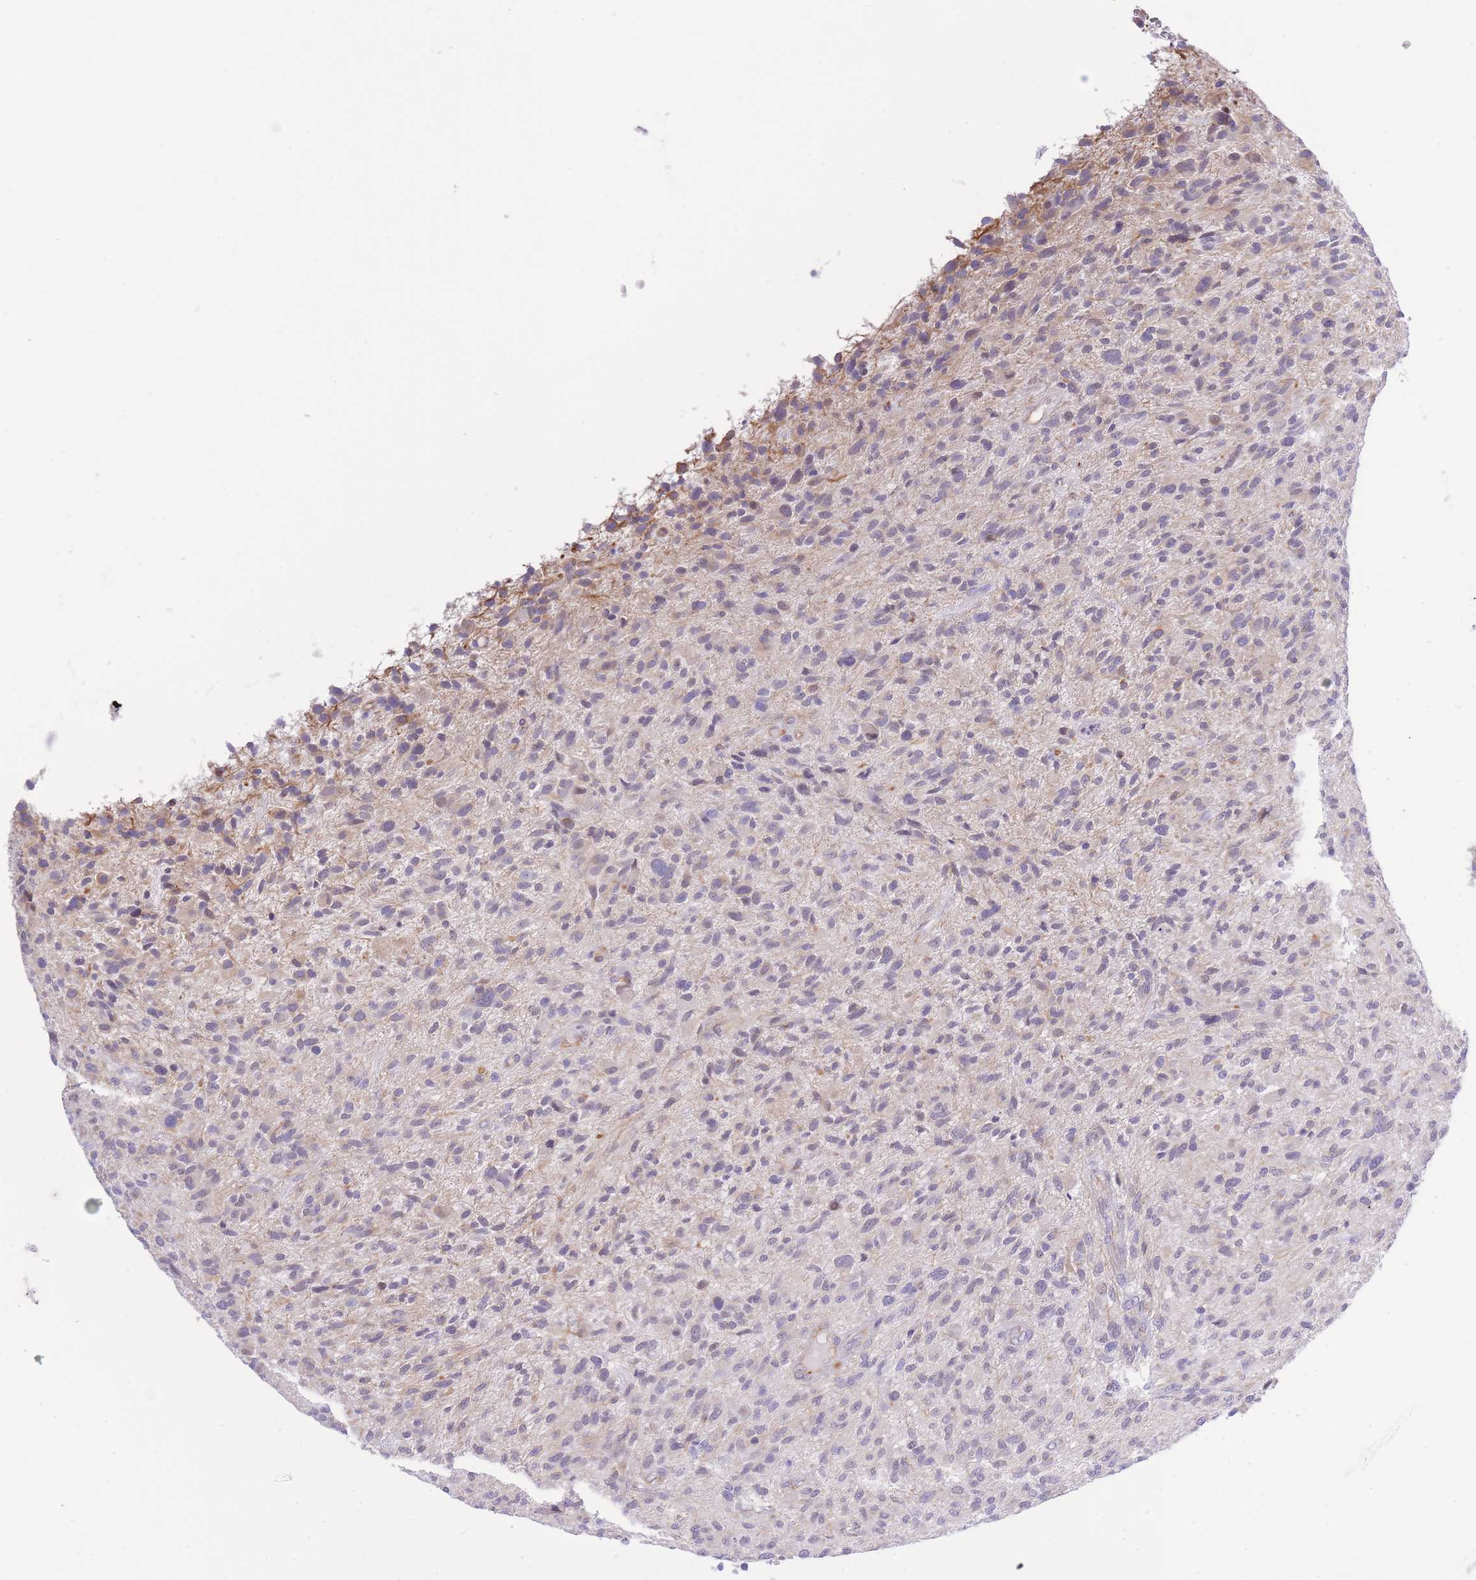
{"staining": {"intensity": "negative", "quantity": "none", "location": "none"}, "tissue": "glioma", "cell_type": "Tumor cells", "image_type": "cancer", "snomed": [{"axis": "morphology", "description": "Glioma, malignant, High grade"}, {"axis": "topography", "description": "Brain"}], "caption": "High power microscopy micrograph of an immunohistochemistry (IHC) micrograph of glioma, revealing no significant staining in tumor cells.", "gene": "MEIOSIN", "patient": {"sex": "male", "age": 47}}